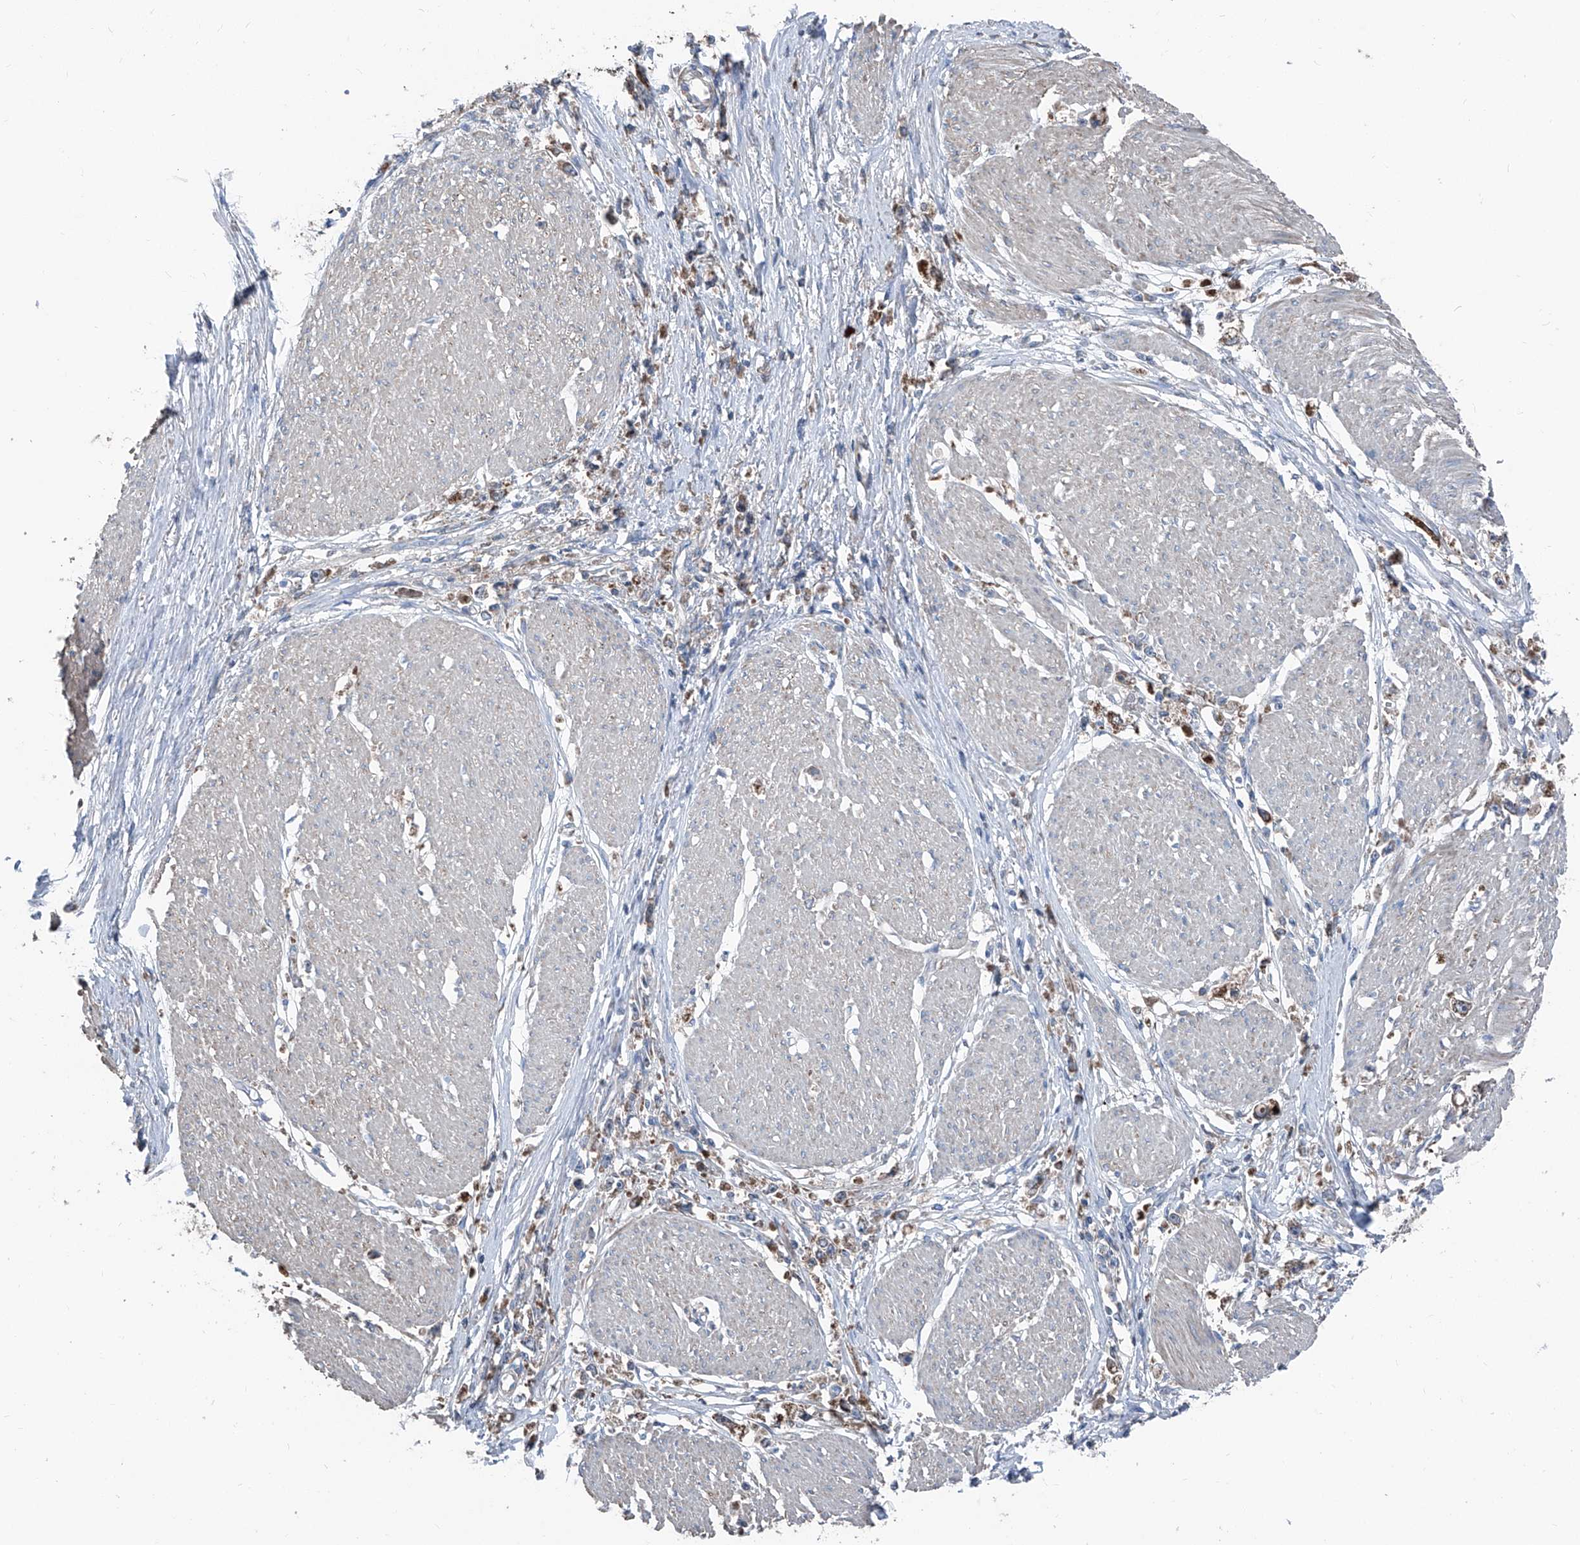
{"staining": {"intensity": "moderate", "quantity": ">75%", "location": "cytoplasmic/membranous"}, "tissue": "stomach cancer", "cell_type": "Tumor cells", "image_type": "cancer", "snomed": [{"axis": "morphology", "description": "Adenocarcinoma, NOS"}, {"axis": "topography", "description": "Stomach"}], "caption": "The photomicrograph demonstrates a brown stain indicating the presence of a protein in the cytoplasmic/membranous of tumor cells in stomach cancer.", "gene": "GPAT3", "patient": {"sex": "female", "age": 59}}